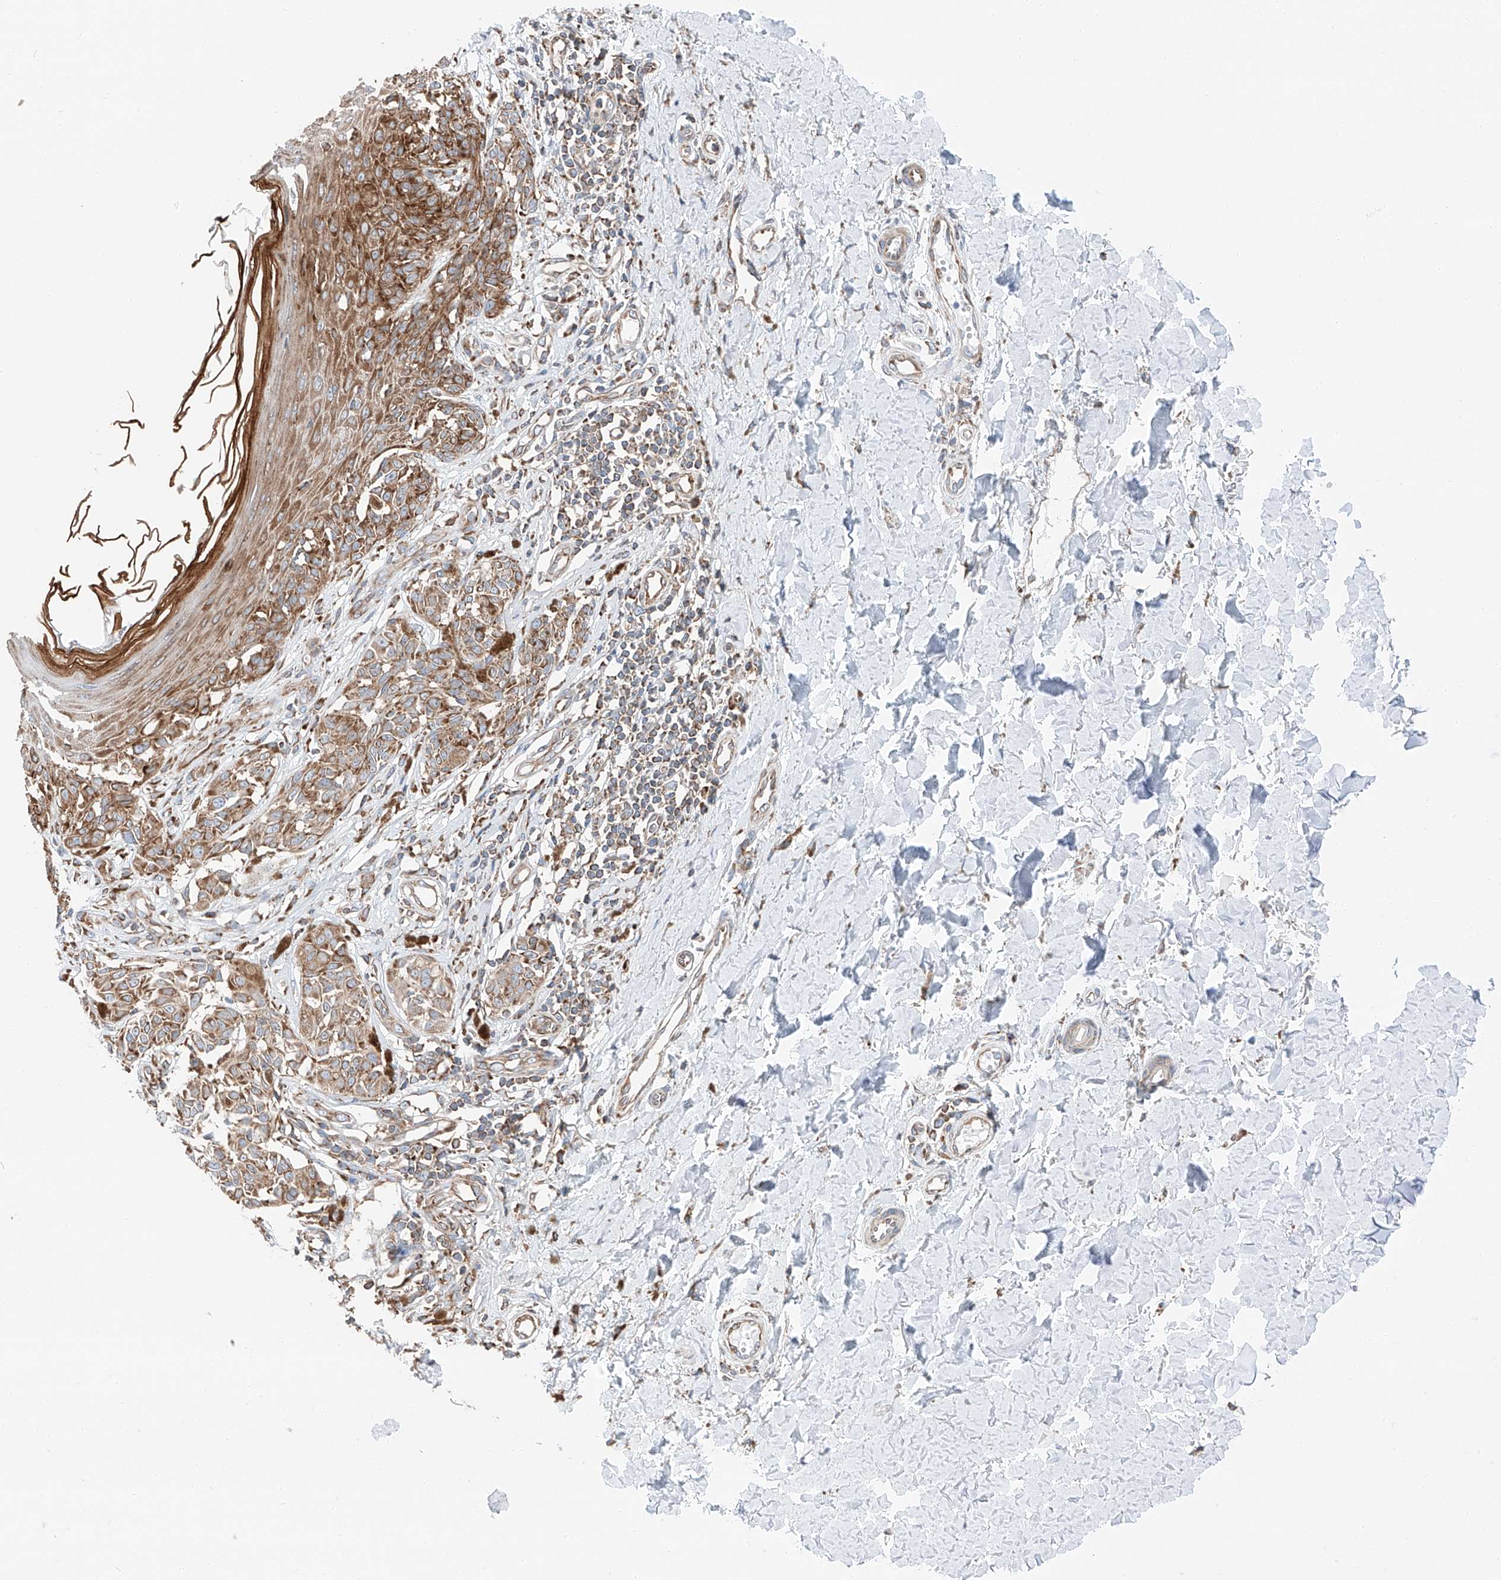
{"staining": {"intensity": "moderate", "quantity": ">75%", "location": "cytoplasmic/membranous"}, "tissue": "melanoma", "cell_type": "Tumor cells", "image_type": "cancer", "snomed": [{"axis": "morphology", "description": "Malignant melanoma, NOS"}, {"axis": "topography", "description": "Skin"}], "caption": "High-power microscopy captured an immunohistochemistry (IHC) histopathology image of malignant melanoma, revealing moderate cytoplasmic/membranous staining in approximately >75% of tumor cells. (DAB (3,3'-diaminobenzidine) IHC, brown staining for protein, blue staining for nuclei).", "gene": "ZC3H15", "patient": {"sex": "male", "age": 53}}